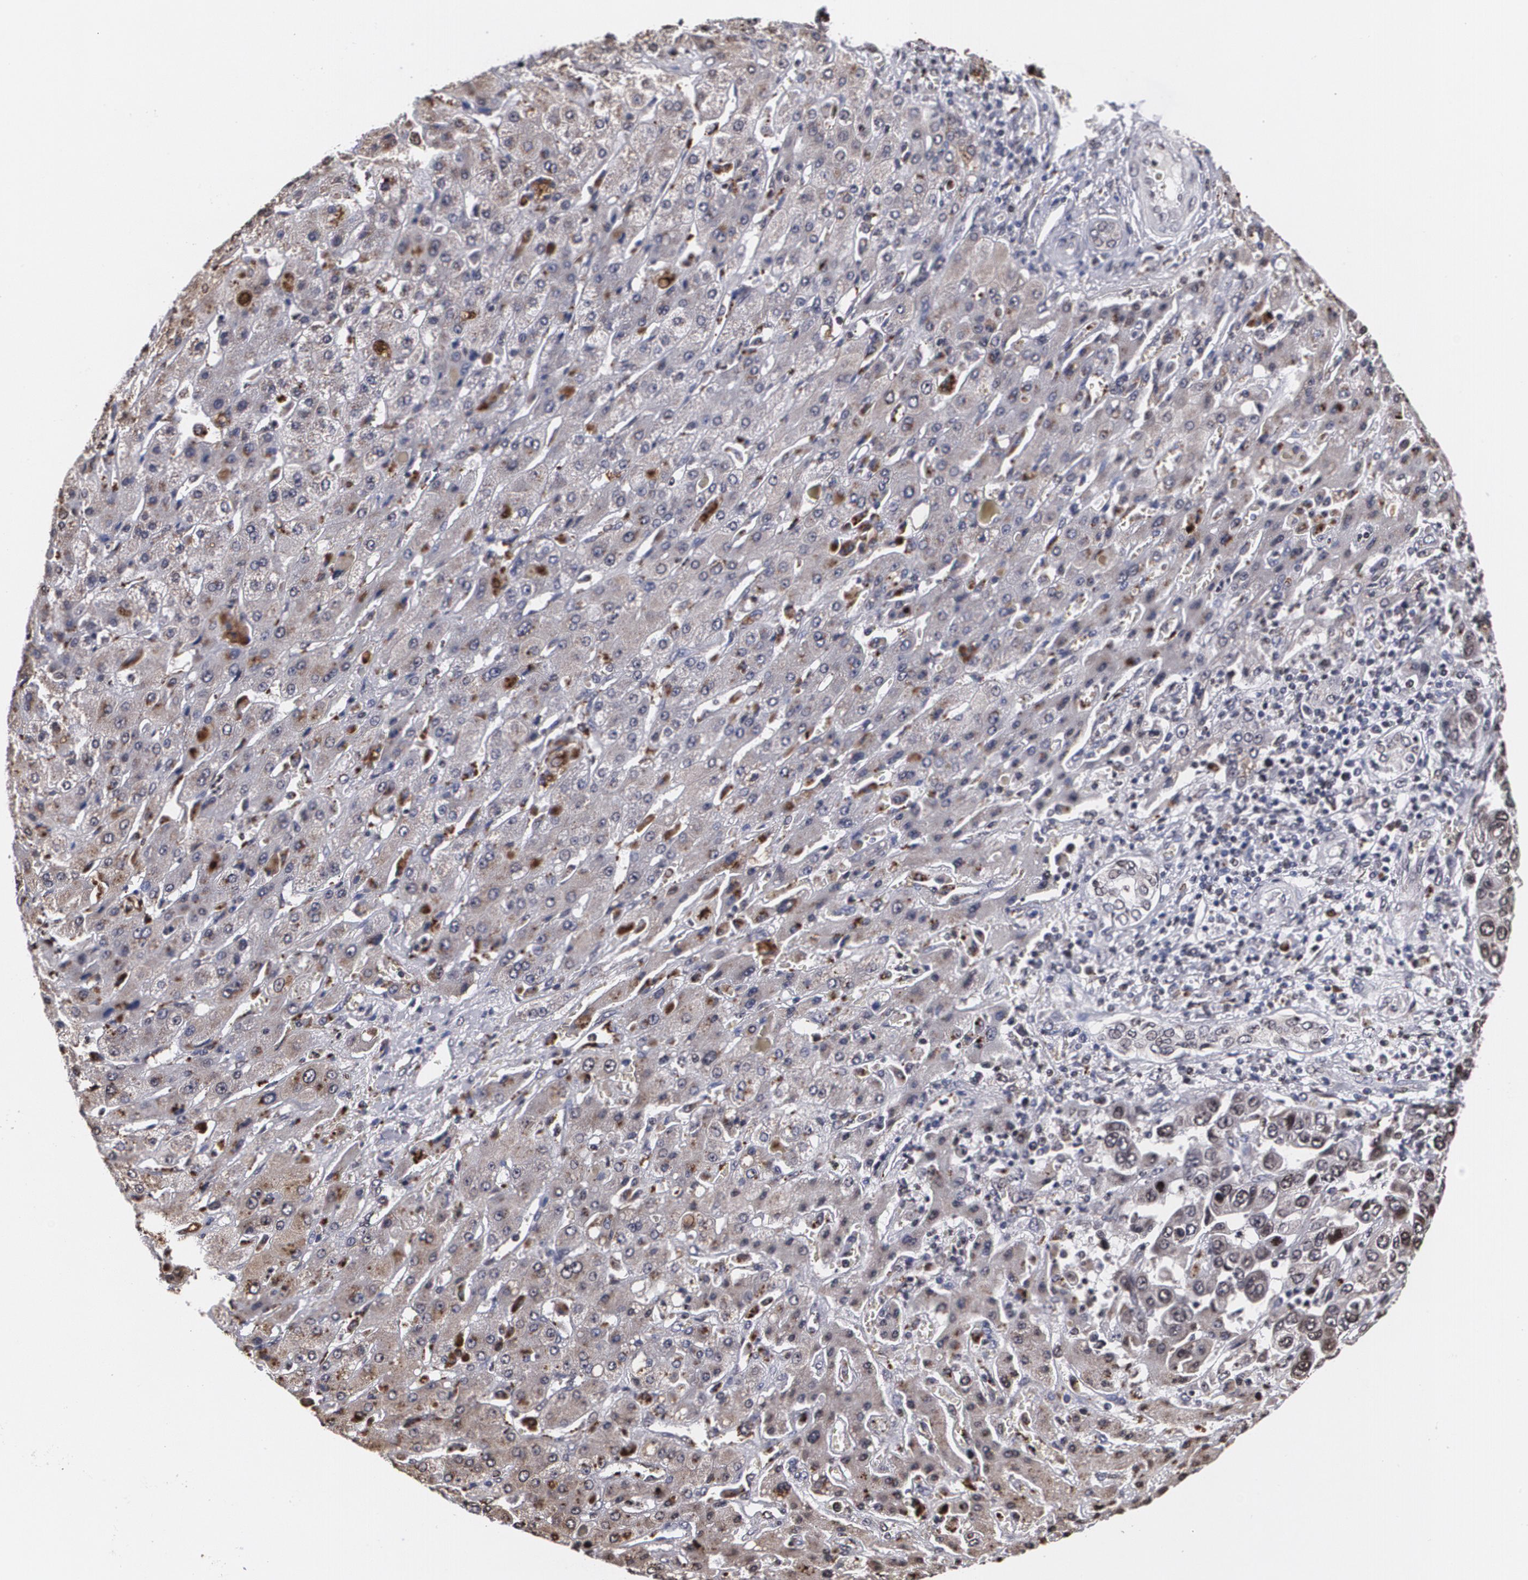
{"staining": {"intensity": "weak", "quantity": "25%-75%", "location": "cytoplasmic/membranous"}, "tissue": "liver cancer", "cell_type": "Tumor cells", "image_type": "cancer", "snomed": [{"axis": "morphology", "description": "Cholangiocarcinoma"}, {"axis": "topography", "description": "Liver"}], "caption": "IHC histopathology image of cholangiocarcinoma (liver) stained for a protein (brown), which demonstrates low levels of weak cytoplasmic/membranous positivity in approximately 25%-75% of tumor cells.", "gene": "MVP", "patient": {"sex": "female", "age": 52}}